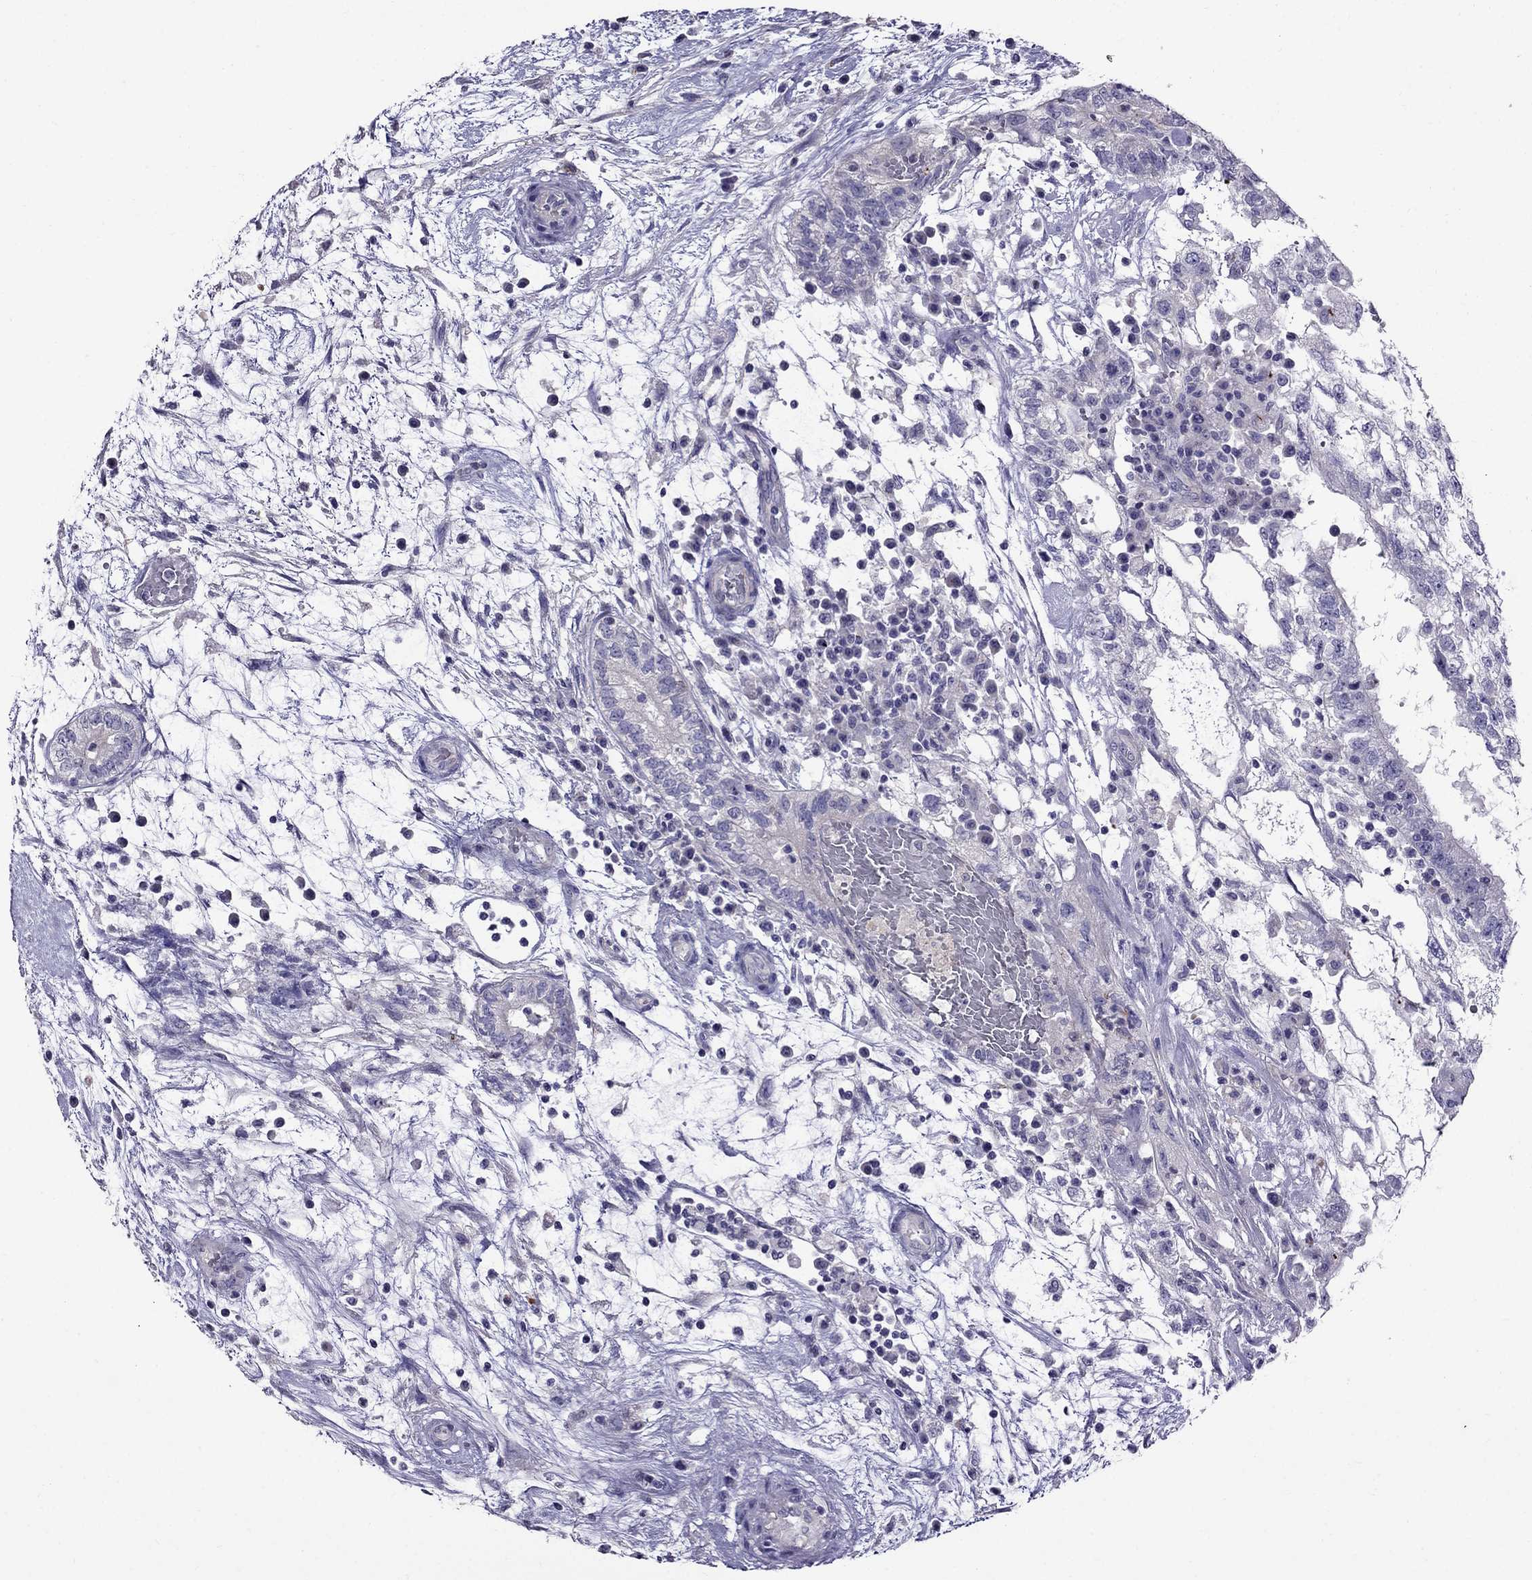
{"staining": {"intensity": "negative", "quantity": "none", "location": "none"}, "tissue": "testis cancer", "cell_type": "Tumor cells", "image_type": "cancer", "snomed": [{"axis": "morphology", "description": "Normal tissue, NOS"}, {"axis": "morphology", "description": "Carcinoma, Embryonal, NOS"}, {"axis": "topography", "description": "Testis"}, {"axis": "topography", "description": "Epididymis"}], "caption": "Immunohistochemistry micrograph of neoplastic tissue: embryonal carcinoma (testis) stained with DAB (3,3'-diaminobenzidine) shows no significant protein positivity in tumor cells.", "gene": "OXCT2", "patient": {"sex": "male", "age": 32}}